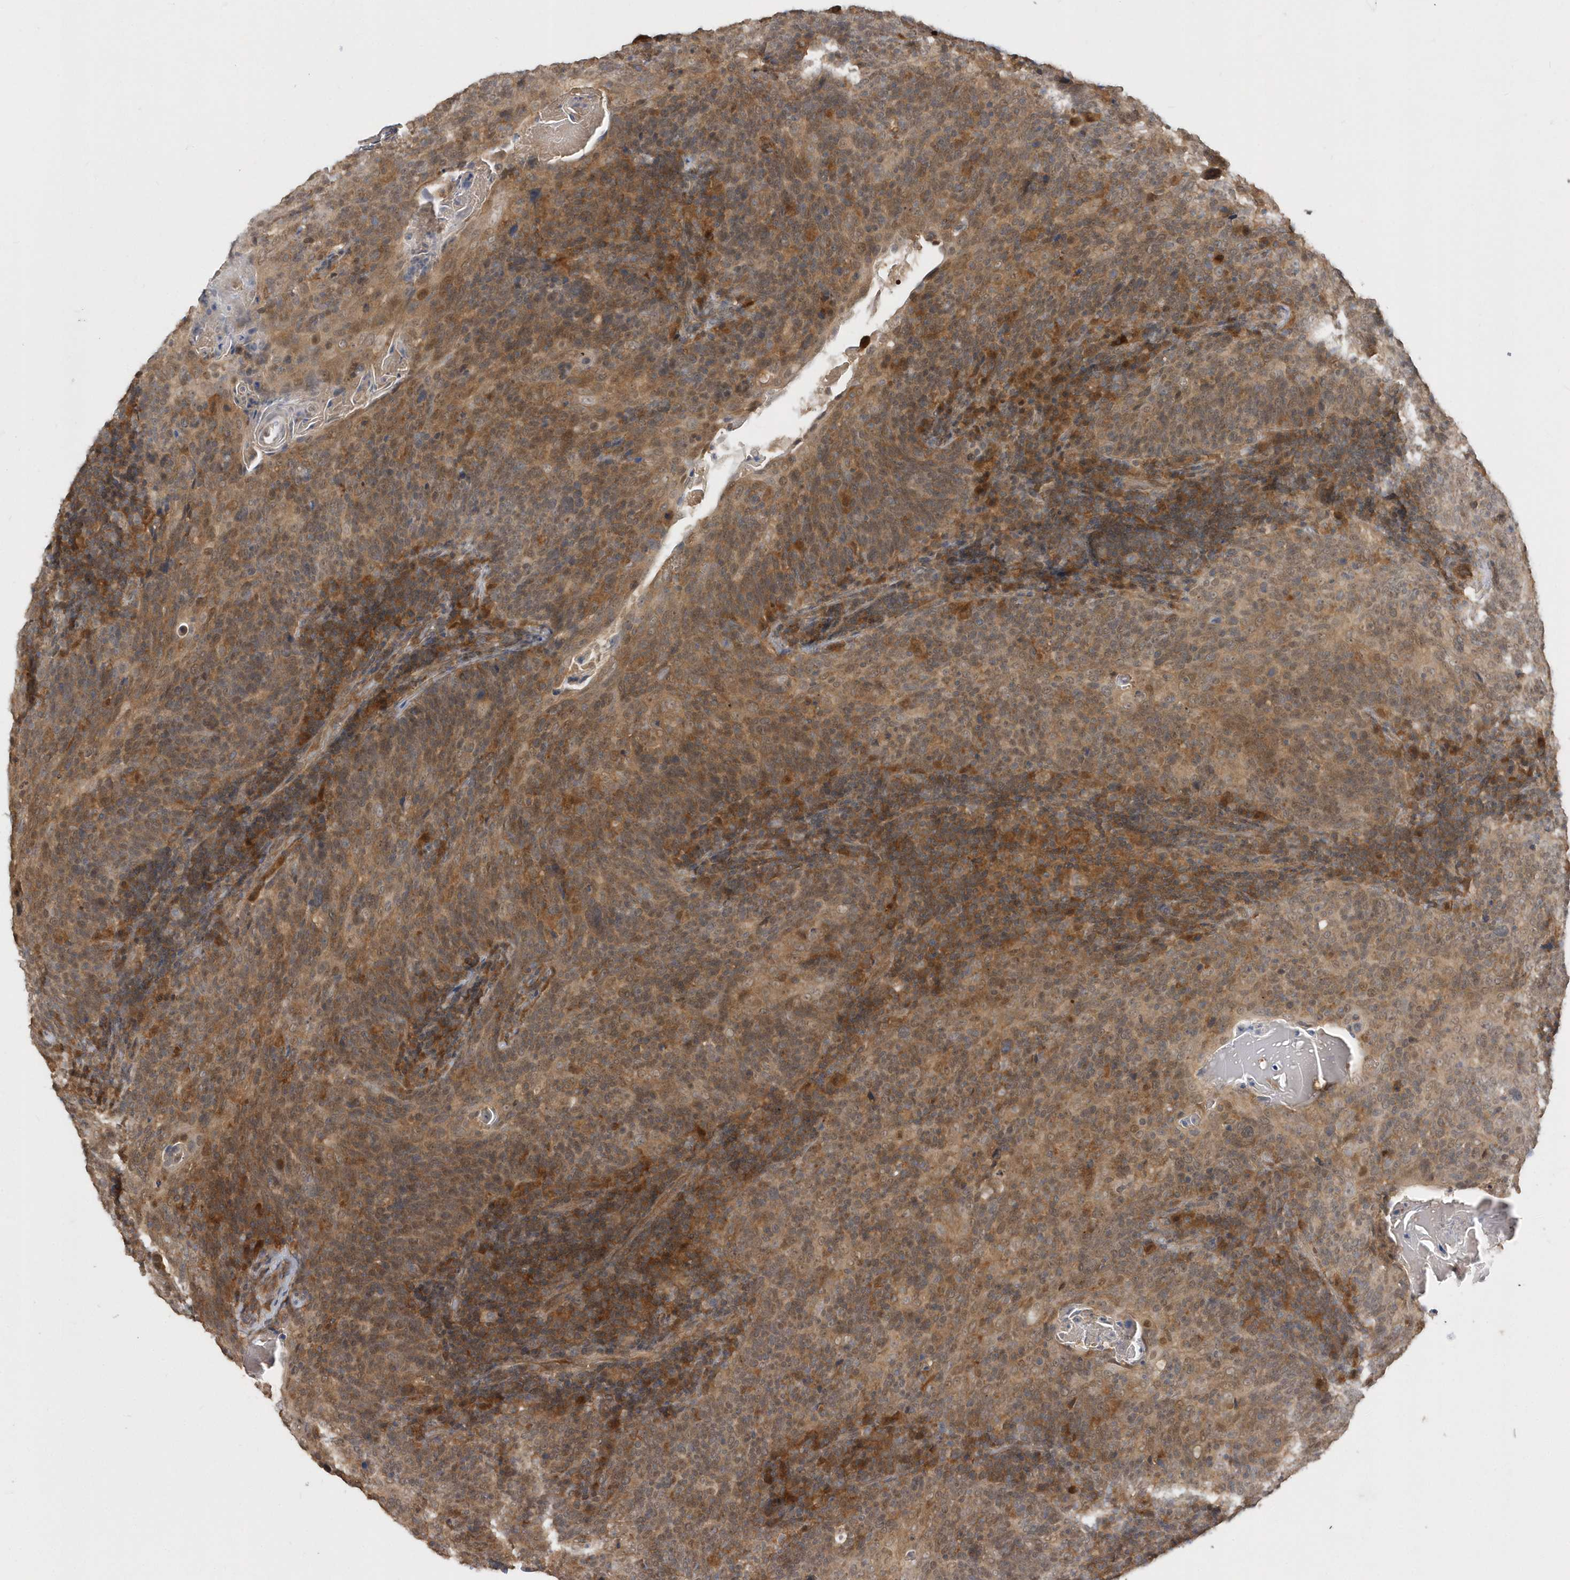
{"staining": {"intensity": "moderate", "quantity": ">75%", "location": "cytoplasmic/membranous"}, "tissue": "head and neck cancer", "cell_type": "Tumor cells", "image_type": "cancer", "snomed": [{"axis": "morphology", "description": "Squamous cell carcinoma, NOS"}, {"axis": "morphology", "description": "Squamous cell carcinoma, metastatic, NOS"}, {"axis": "topography", "description": "Lymph node"}, {"axis": "topography", "description": "Head-Neck"}], "caption": "The histopathology image exhibits immunohistochemical staining of head and neck cancer. There is moderate cytoplasmic/membranous expression is seen in about >75% of tumor cells.", "gene": "RPE", "patient": {"sex": "male", "age": 62}}